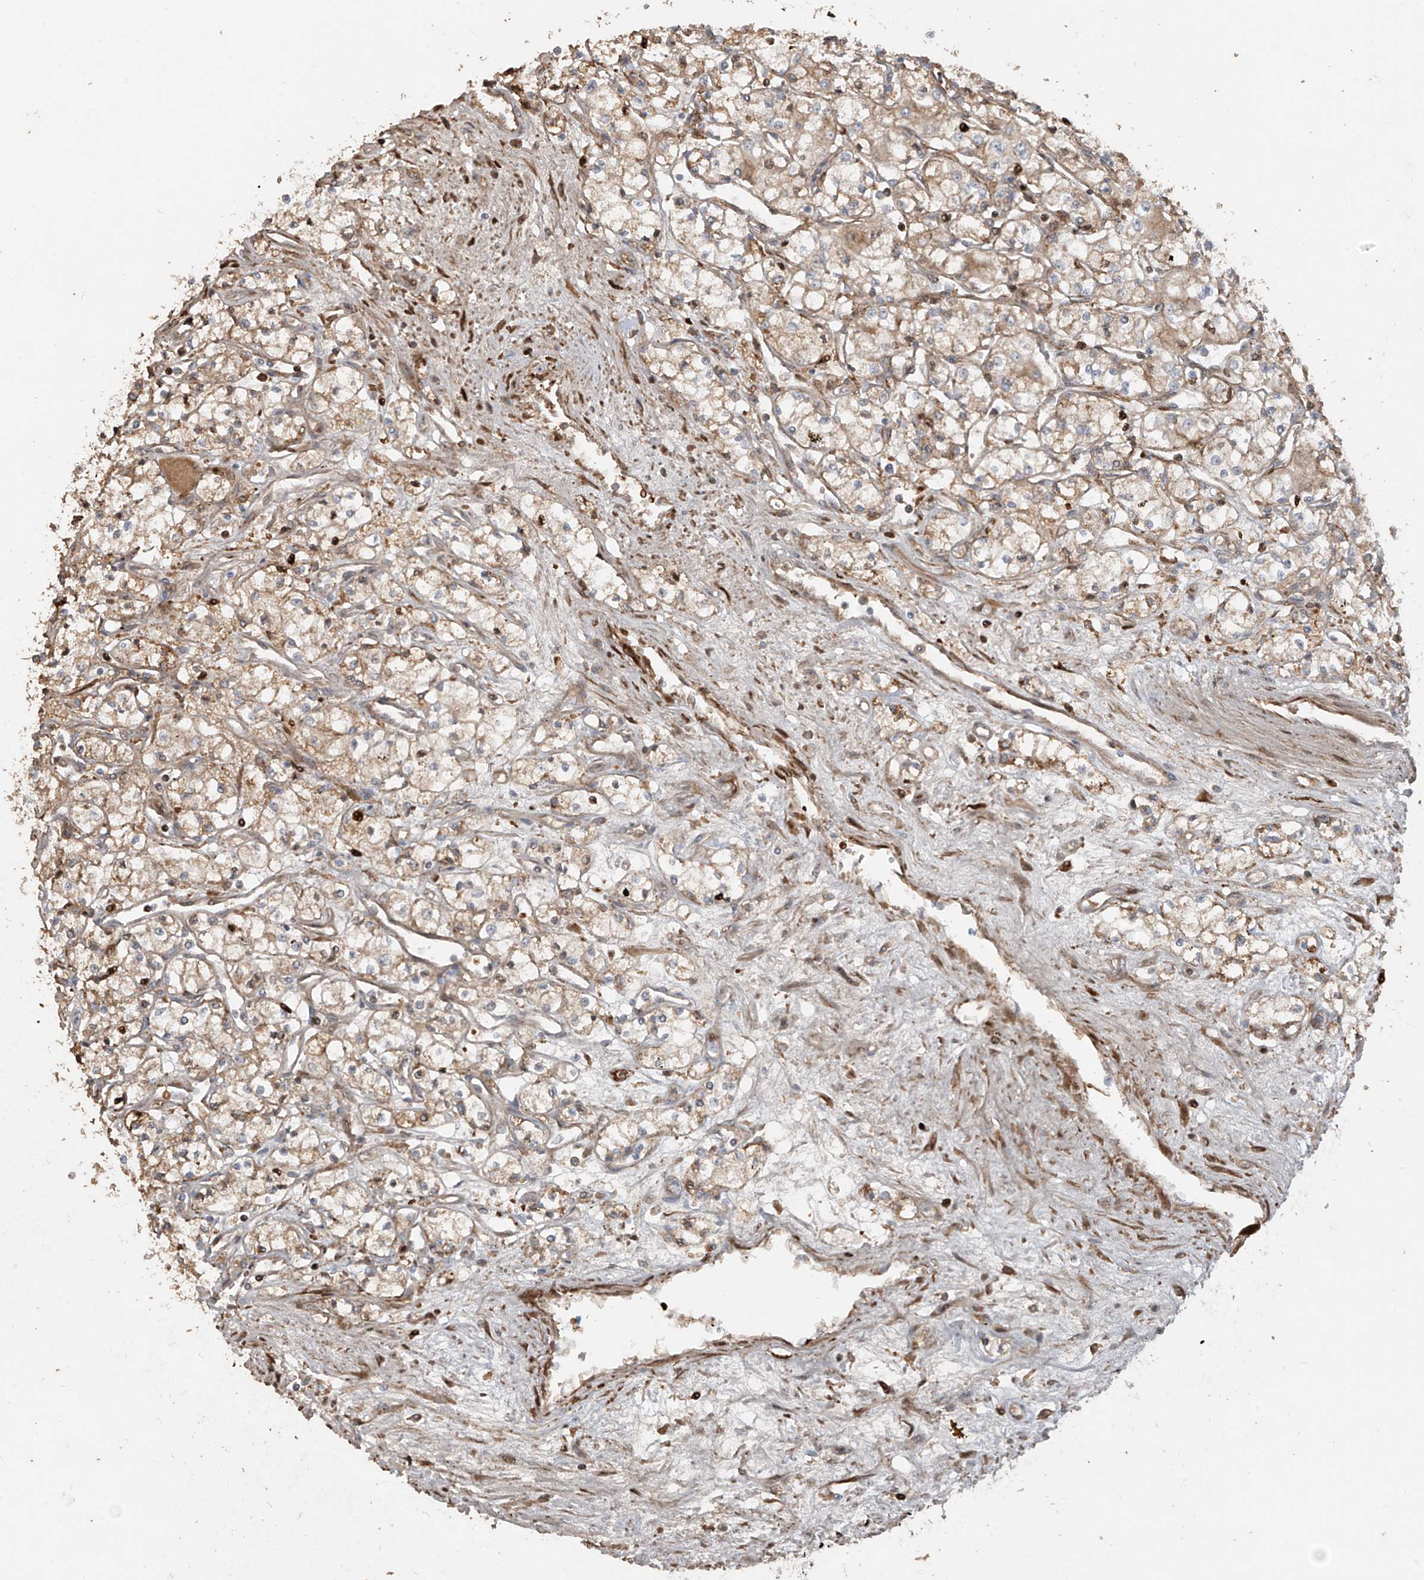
{"staining": {"intensity": "weak", "quantity": ">75%", "location": "cytoplasmic/membranous"}, "tissue": "renal cancer", "cell_type": "Tumor cells", "image_type": "cancer", "snomed": [{"axis": "morphology", "description": "Adenocarcinoma, NOS"}, {"axis": "topography", "description": "Kidney"}], "caption": "Immunohistochemical staining of adenocarcinoma (renal) exhibits low levels of weak cytoplasmic/membranous positivity in about >75% of tumor cells.", "gene": "ABTB1", "patient": {"sex": "male", "age": 59}}